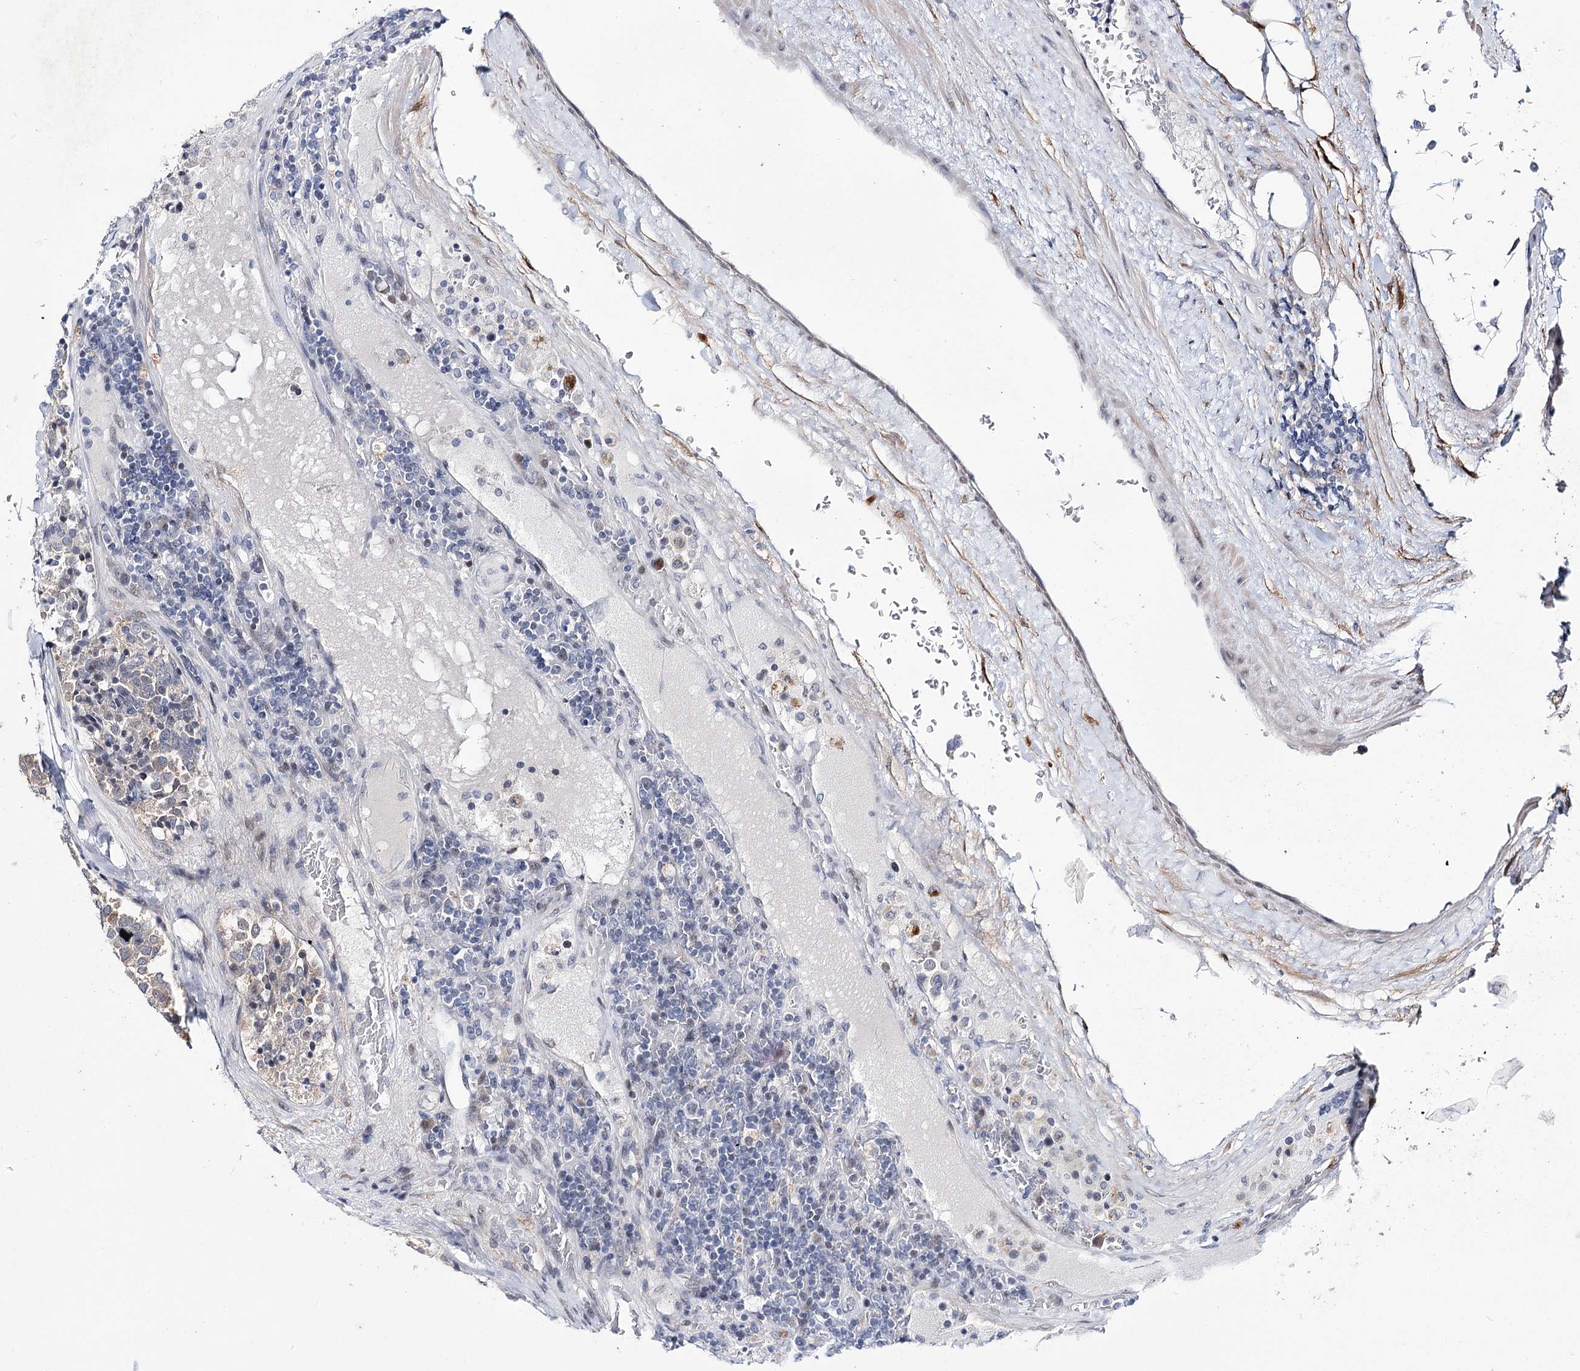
{"staining": {"intensity": "weak", "quantity": "25%-75%", "location": "cytoplasmic/membranous"}, "tissue": "carcinoid", "cell_type": "Tumor cells", "image_type": "cancer", "snomed": [{"axis": "morphology", "description": "Carcinoid, malignant, NOS"}, {"axis": "topography", "description": "Pancreas"}], "caption": "A low amount of weak cytoplasmic/membranous expression is appreciated in about 25%-75% of tumor cells in carcinoid tissue. The staining was performed using DAB (3,3'-diaminobenzidine) to visualize the protein expression in brown, while the nuclei were stained in blue with hematoxylin (Magnification: 20x).", "gene": "UGDH", "patient": {"sex": "female", "age": 54}}